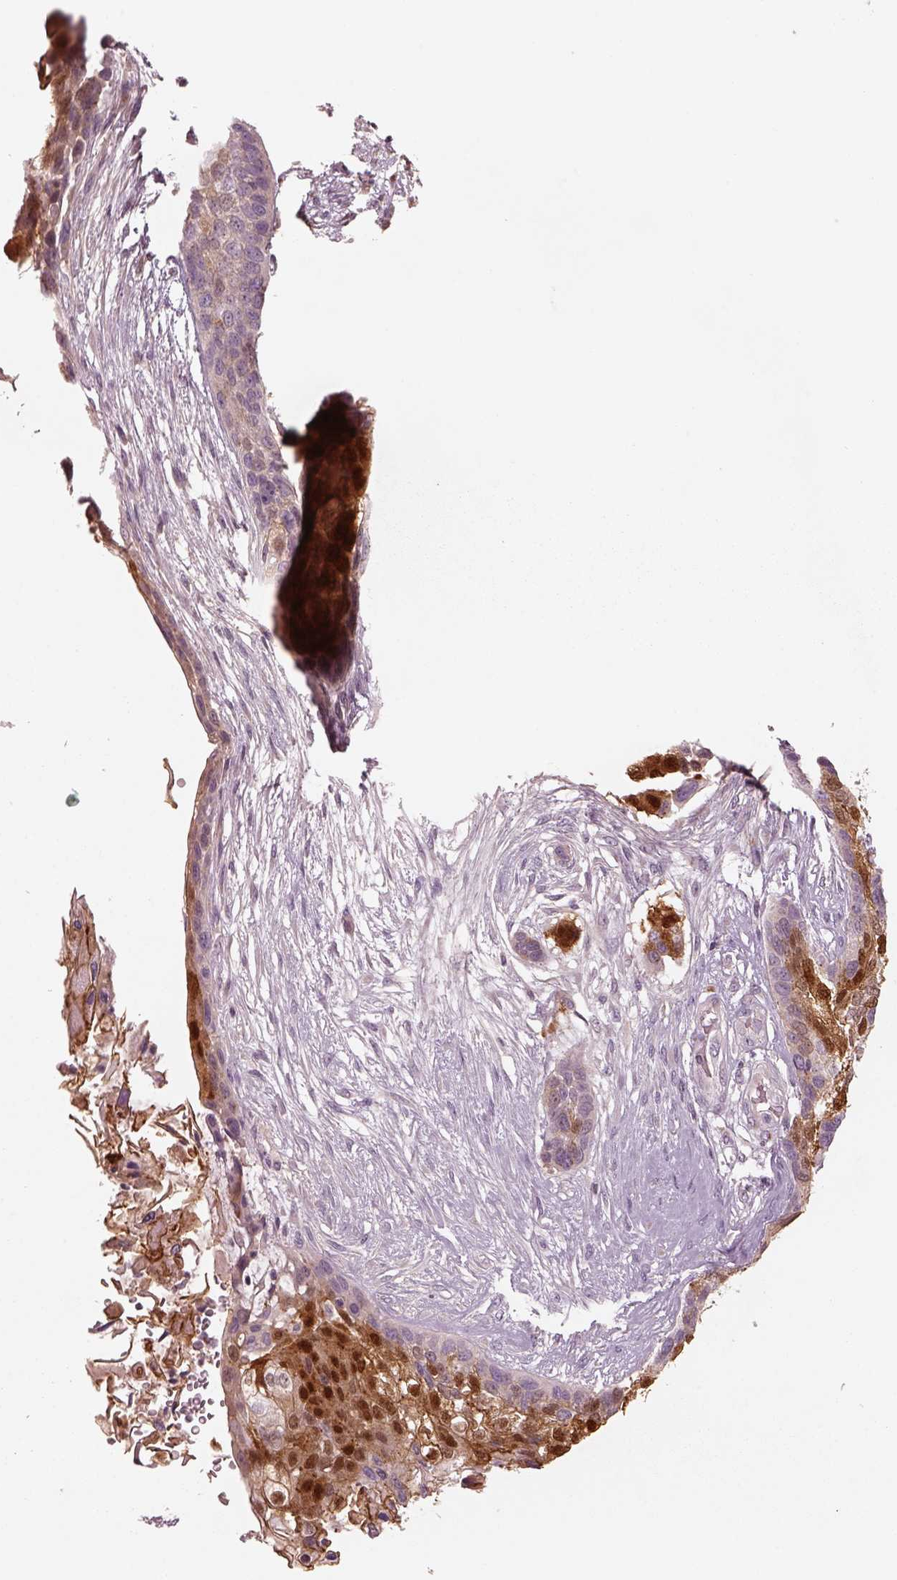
{"staining": {"intensity": "strong", "quantity": "25%-75%", "location": "cytoplasmic/membranous,nuclear"}, "tissue": "lung cancer", "cell_type": "Tumor cells", "image_type": "cancer", "snomed": [{"axis": "morphology", "description": "Squamous cell carcinoma, NOS"}, {"axis": "topography", "description": "Lung"}], "caption": "Immunohistochemistry (IHC) of human lung cancer (squamous cell carcinoma) demonstrates high levels of strong cytoplasmic/membranous and nuclear staining in approximately 25%-75% of tumor cells. Immunohistochemistry stains the protein in brown and the nuclei are stained blue.", "gene": "SDCBP2", "patient": {"sex": "male", "age": 69}}